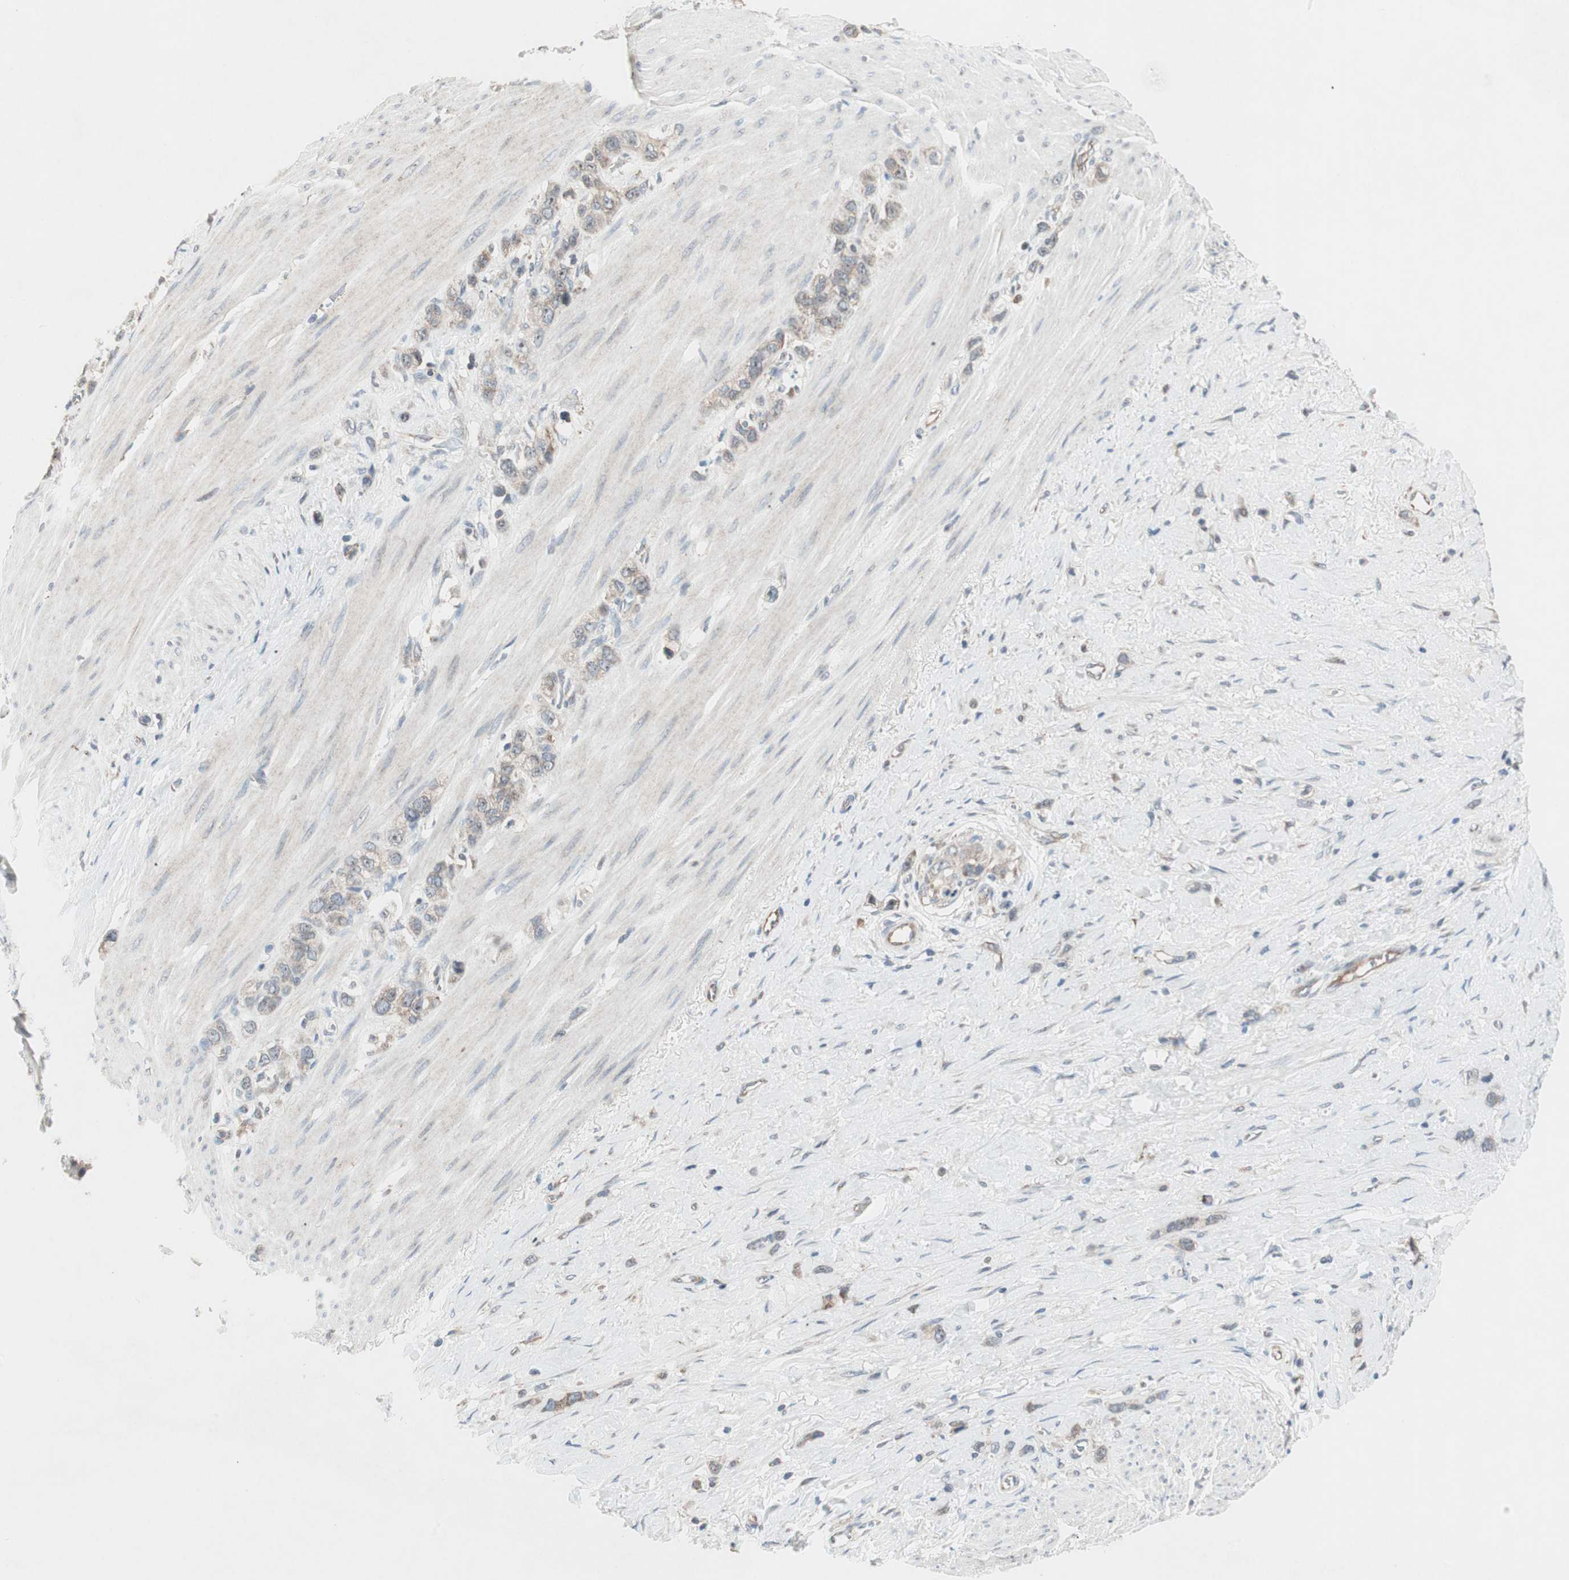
{"staining": {"intensity": "weak", "quantity": ">75%", "location": "cytoplasmic/membranous"}, "tissue": "stomach cancer", "cell_type": "Tumor cells", "image_type": "cancer", "snomed": [{"axis": "morphology", "description": "Normal tissue, NOS"}, {"axis": "morphology", "description": "Adenocarcinoma, NOS"}, {"axis": "morphology", "description": "Adenocarcinoma, High grade"}, {"axis": "topography", "description": "Stomach, upper"}, {"axis": "topography", "description": "Stomach"}], "caption": "There is low levels of weak cytoplasmic/membranous positivity in tumor cells of stomach cancer, as demonstrated by immunohistochemical staining (brown color).", "gene": "CCL14", "patient": {"sex": "female", "age": 65}}